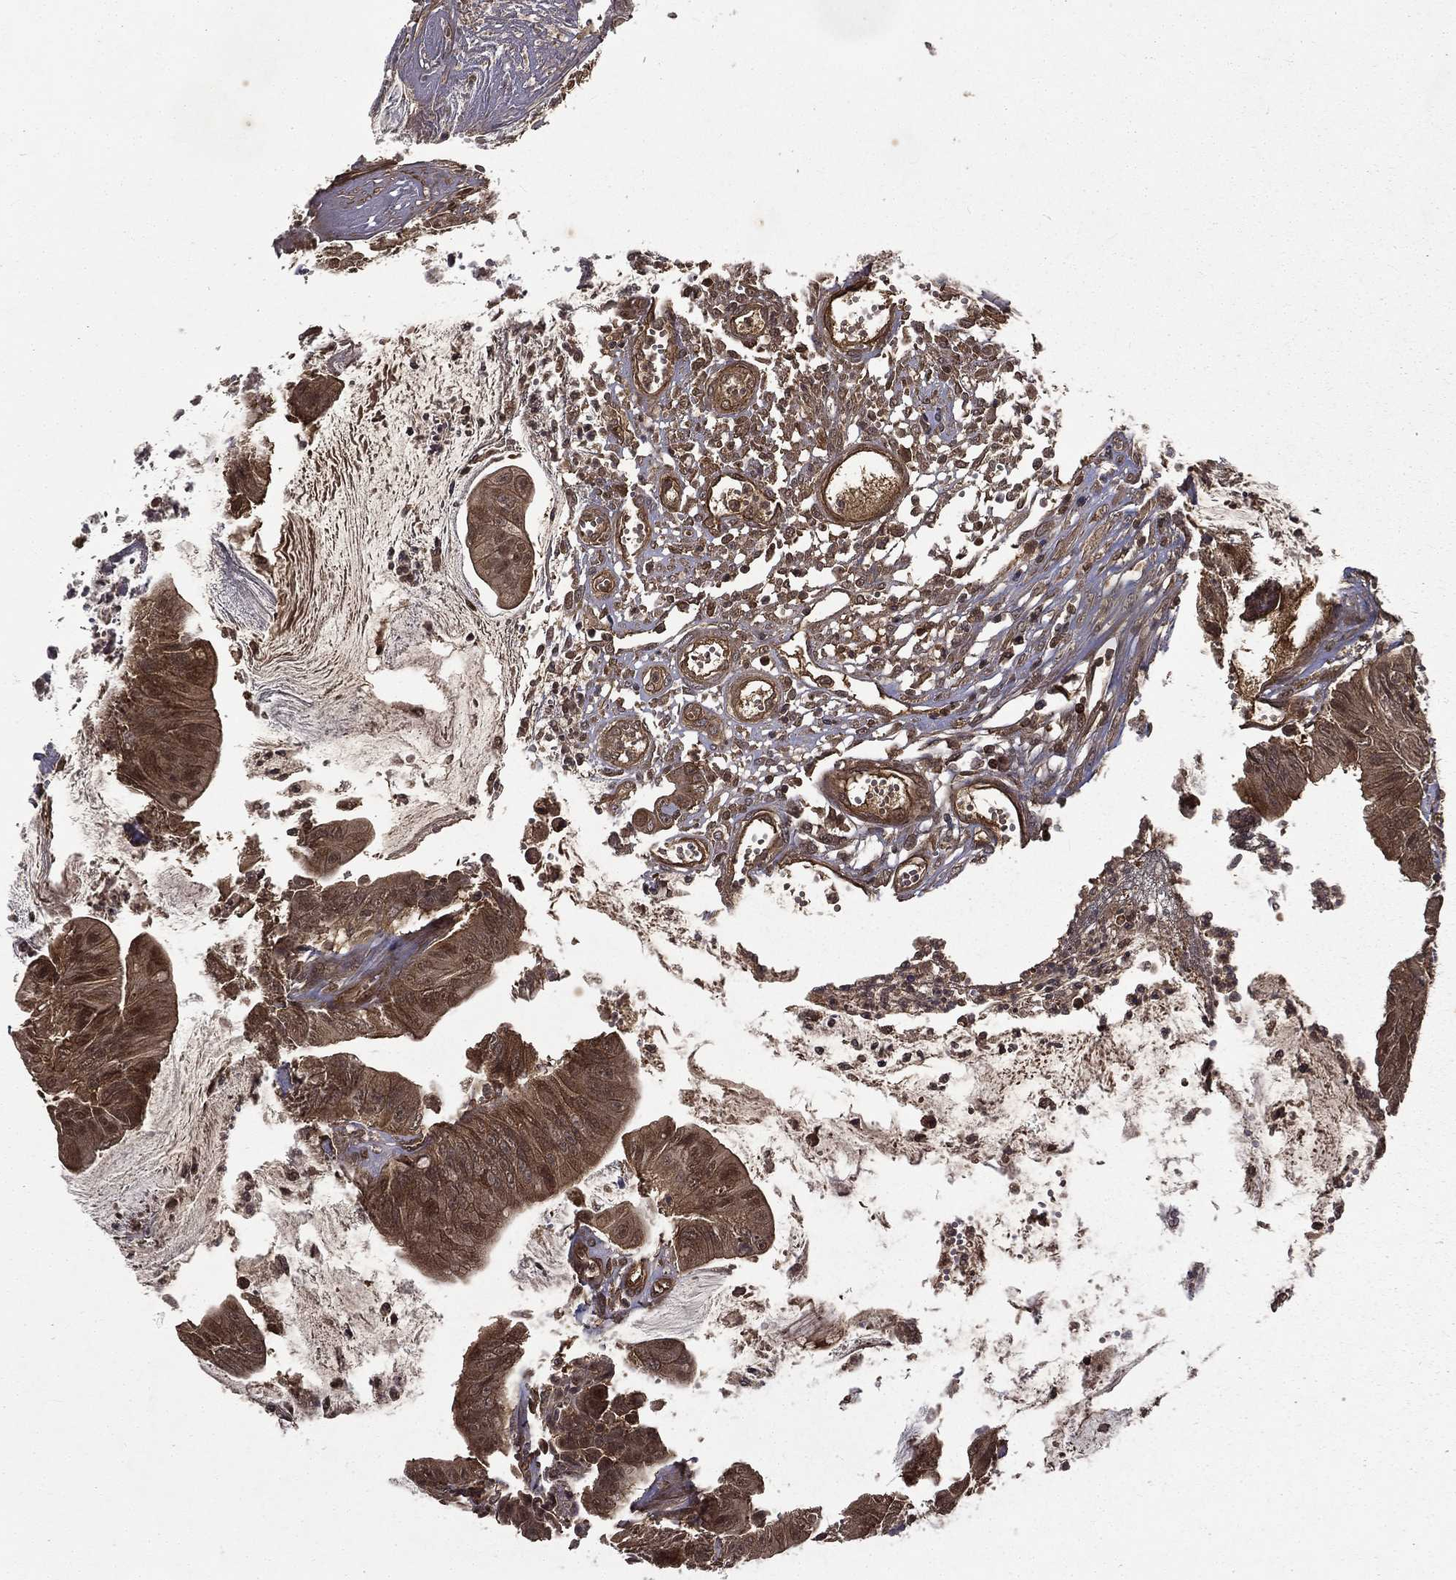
{"staining": {"intensity": "moderate", "quantity": ">75%", "location": "cytoplasmic/membranous"}, "tissue": "colorectal cancer", "cell_type": "Tumor cells", "image_type": "cancer", "snomed": [{"axis": "morphology", "description": "Adenocarcinoma, NOS"}, {"axis": "topography", "description": "Colon"}], "caption": "An IHC photomicrograph of neoplastic tissue is shown. Protein staining in brown shows moderate cytoplasmic/membranous positivity in colorectal cancer (adenocarcinoma) within tumor cells.", "gene": "FGD1", "patient": {"sex": "female", "age": 69}}